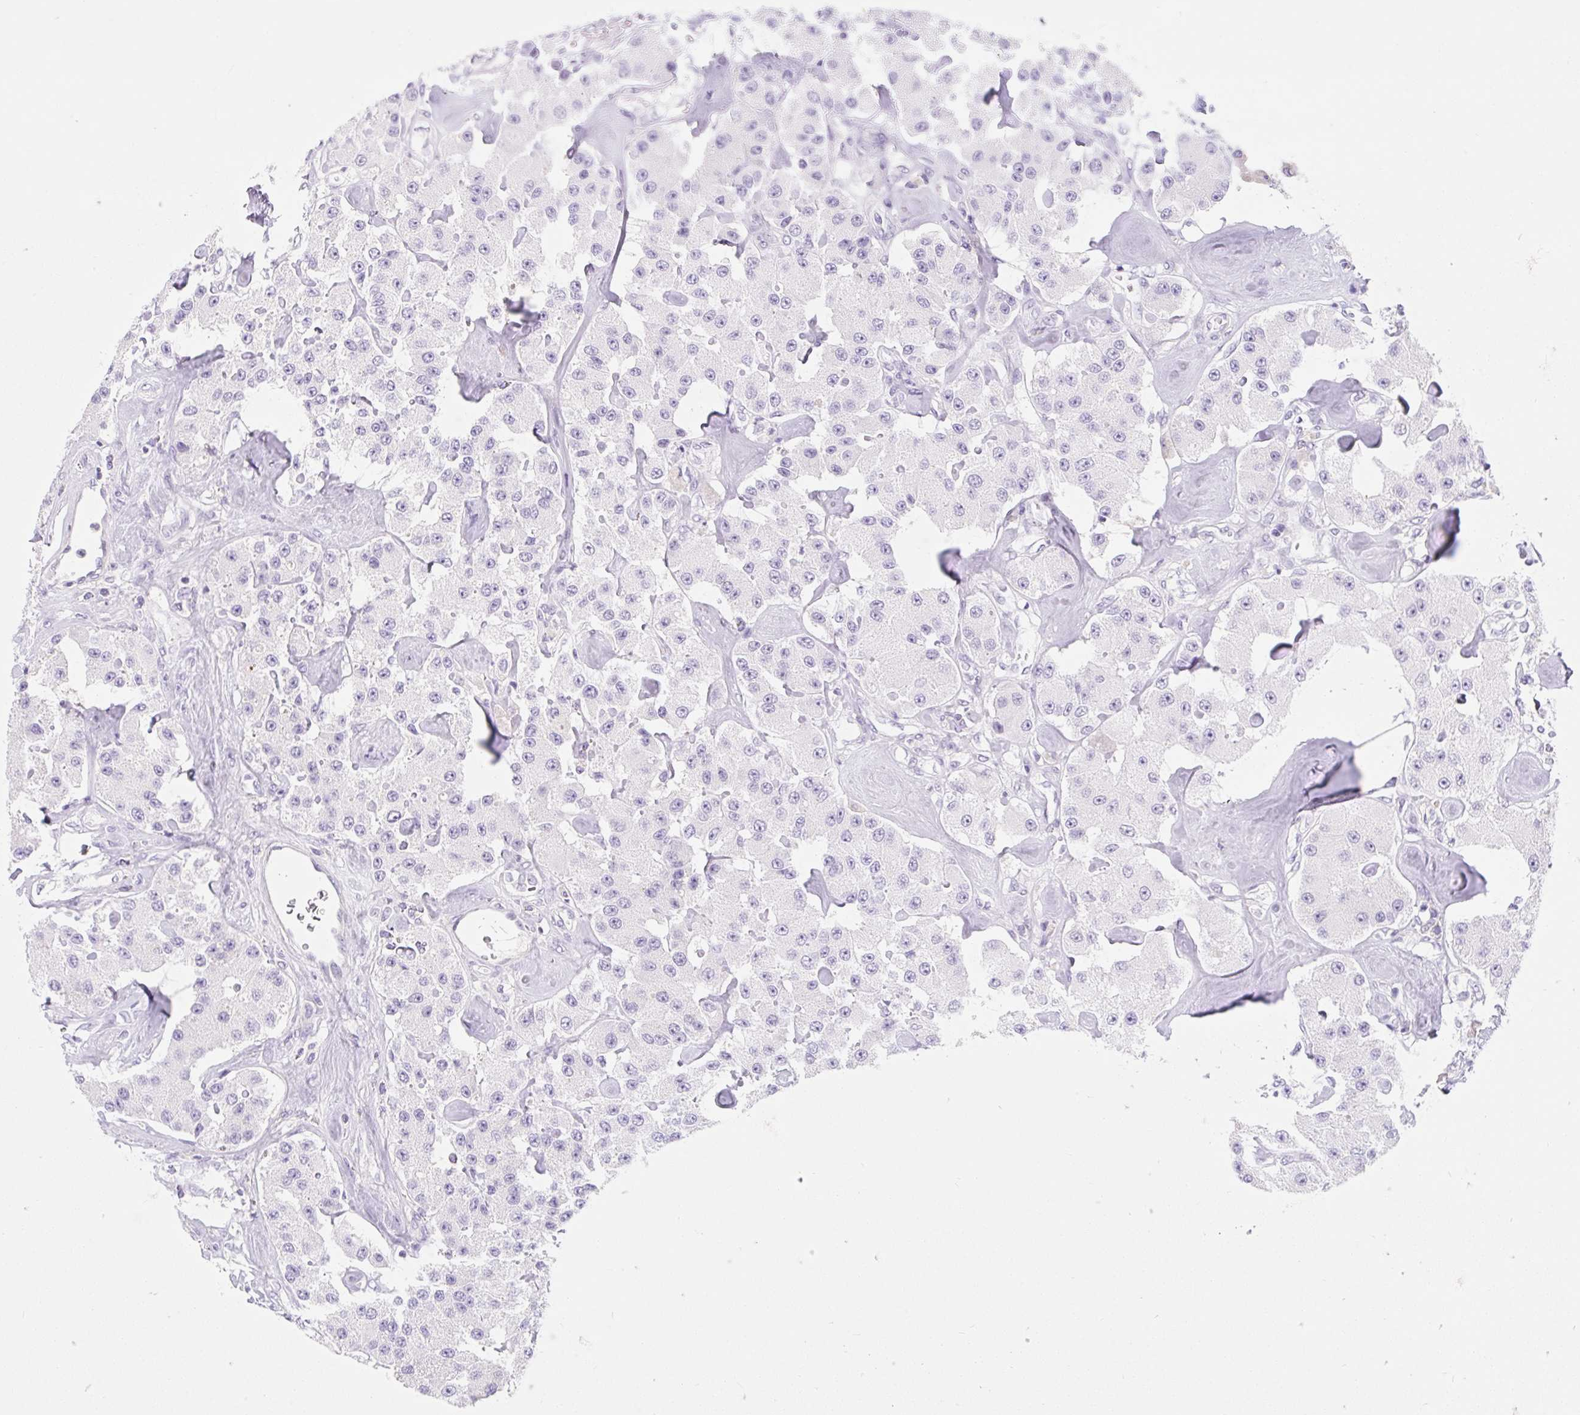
{"staining": {"intensity": "negative", "quantity": "none", "location": "none"}, "tissue": "carcinoid", "cell_type": "Tumor cells", "image_type": "cancer", "snomed": [{"axis": "morphology", "description": "Carcinoid, malignant, NOS"}, {"axis": "topography", "description": "Pancreas"}], "caption": "Immunohistochemical staining of human carcinoid (malignant) exhibits no significant positivity in tumor cells.", "gene": "SLC28A1", "patient": {"sex": "male", "age": 41}}